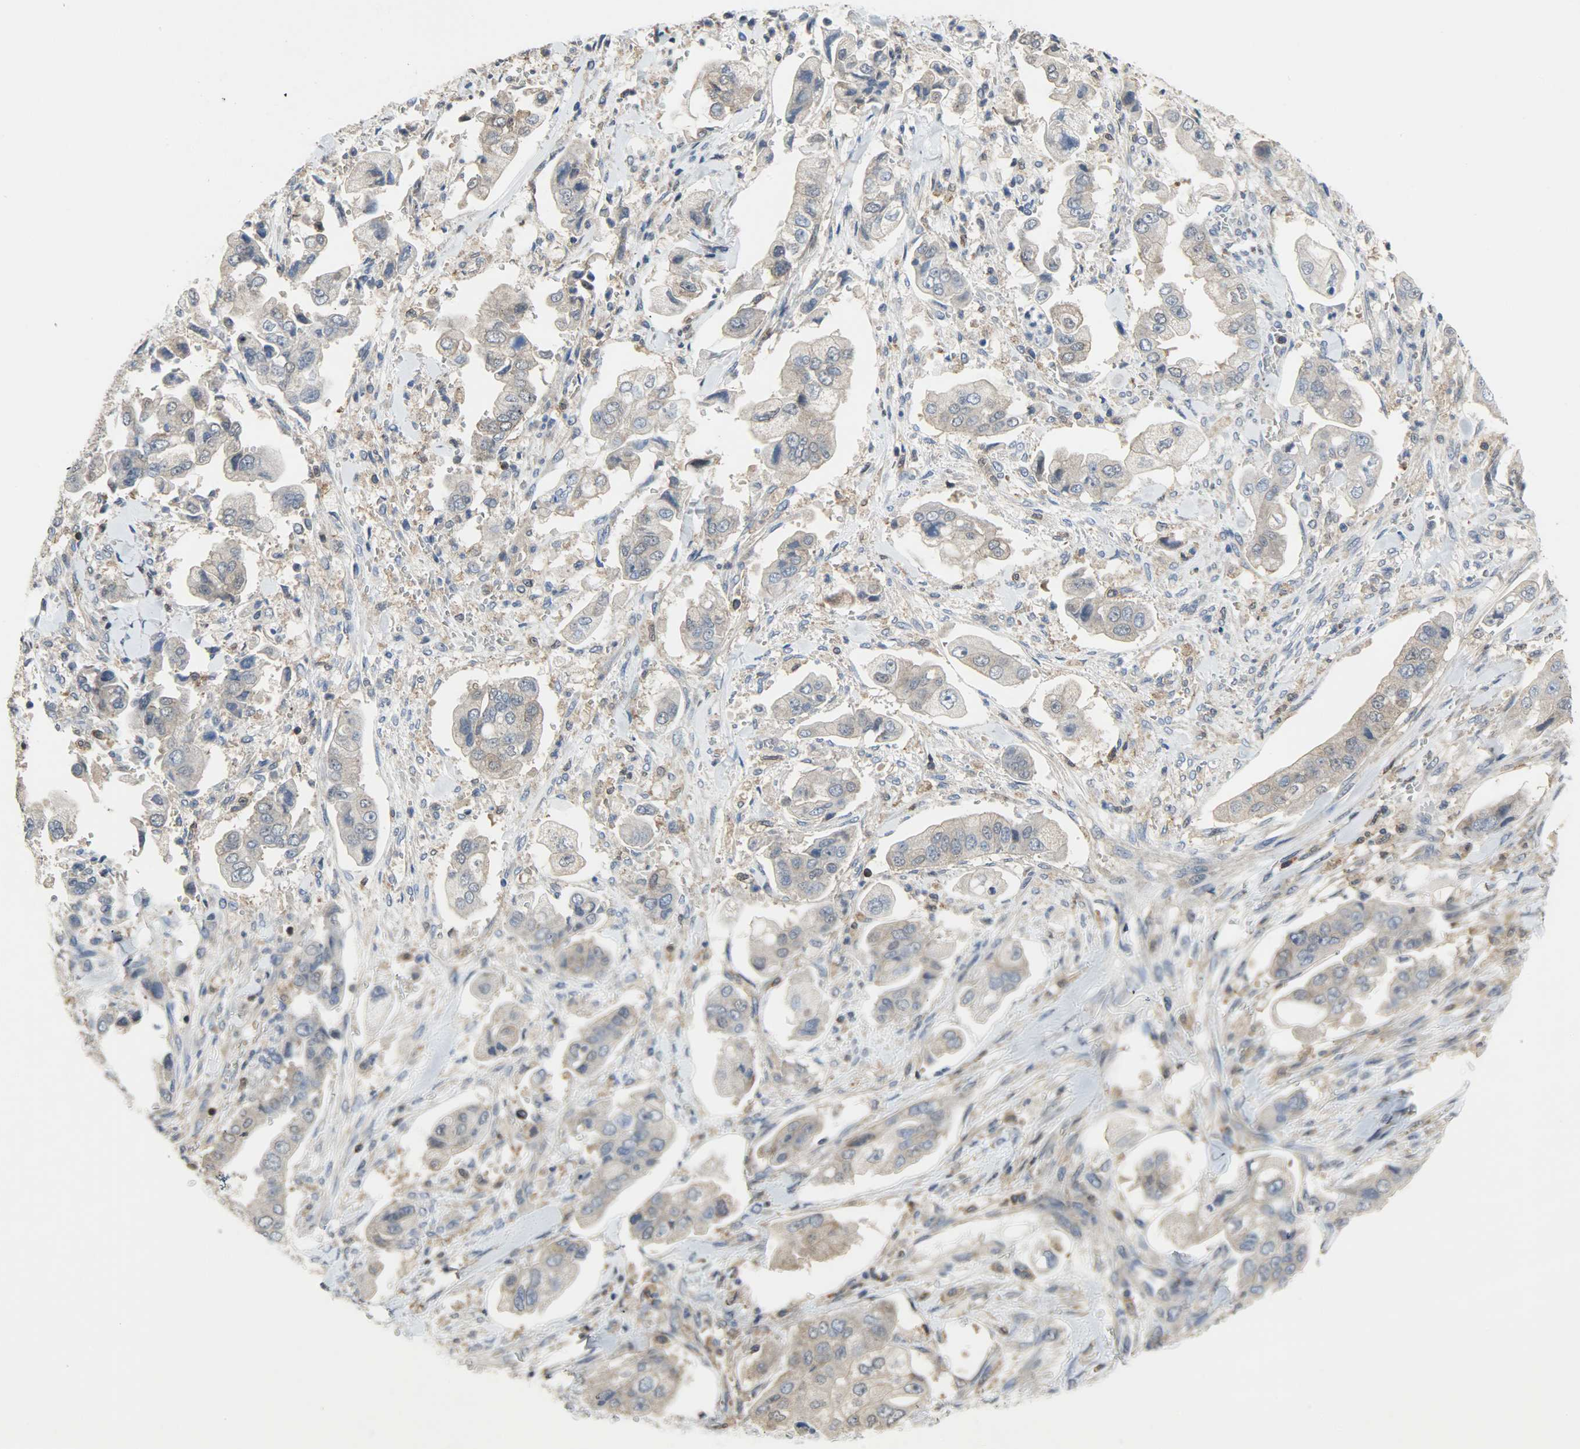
{"staining": {"intensity": "moderate", "quantity": ">75%", "location": "cytoplasmic/membranous"}, "tissue": "stomach cancer", "cell_type": "Tumor cells", "image_type": "cancer", "snomed": [{"axis": "morphology", "description": "Adenocarcinoma, NOS"}, {"axis": "topography", "description": "Stomach"}], "caption": "Brown immunohistochemical staining in adenocarcinoma (stomach) displays moderate cytoplasmic/membranous staining in about >75% of tumor cells.", "gene": "TRIM21", "patient": {"sex": "male", "age": 62}}